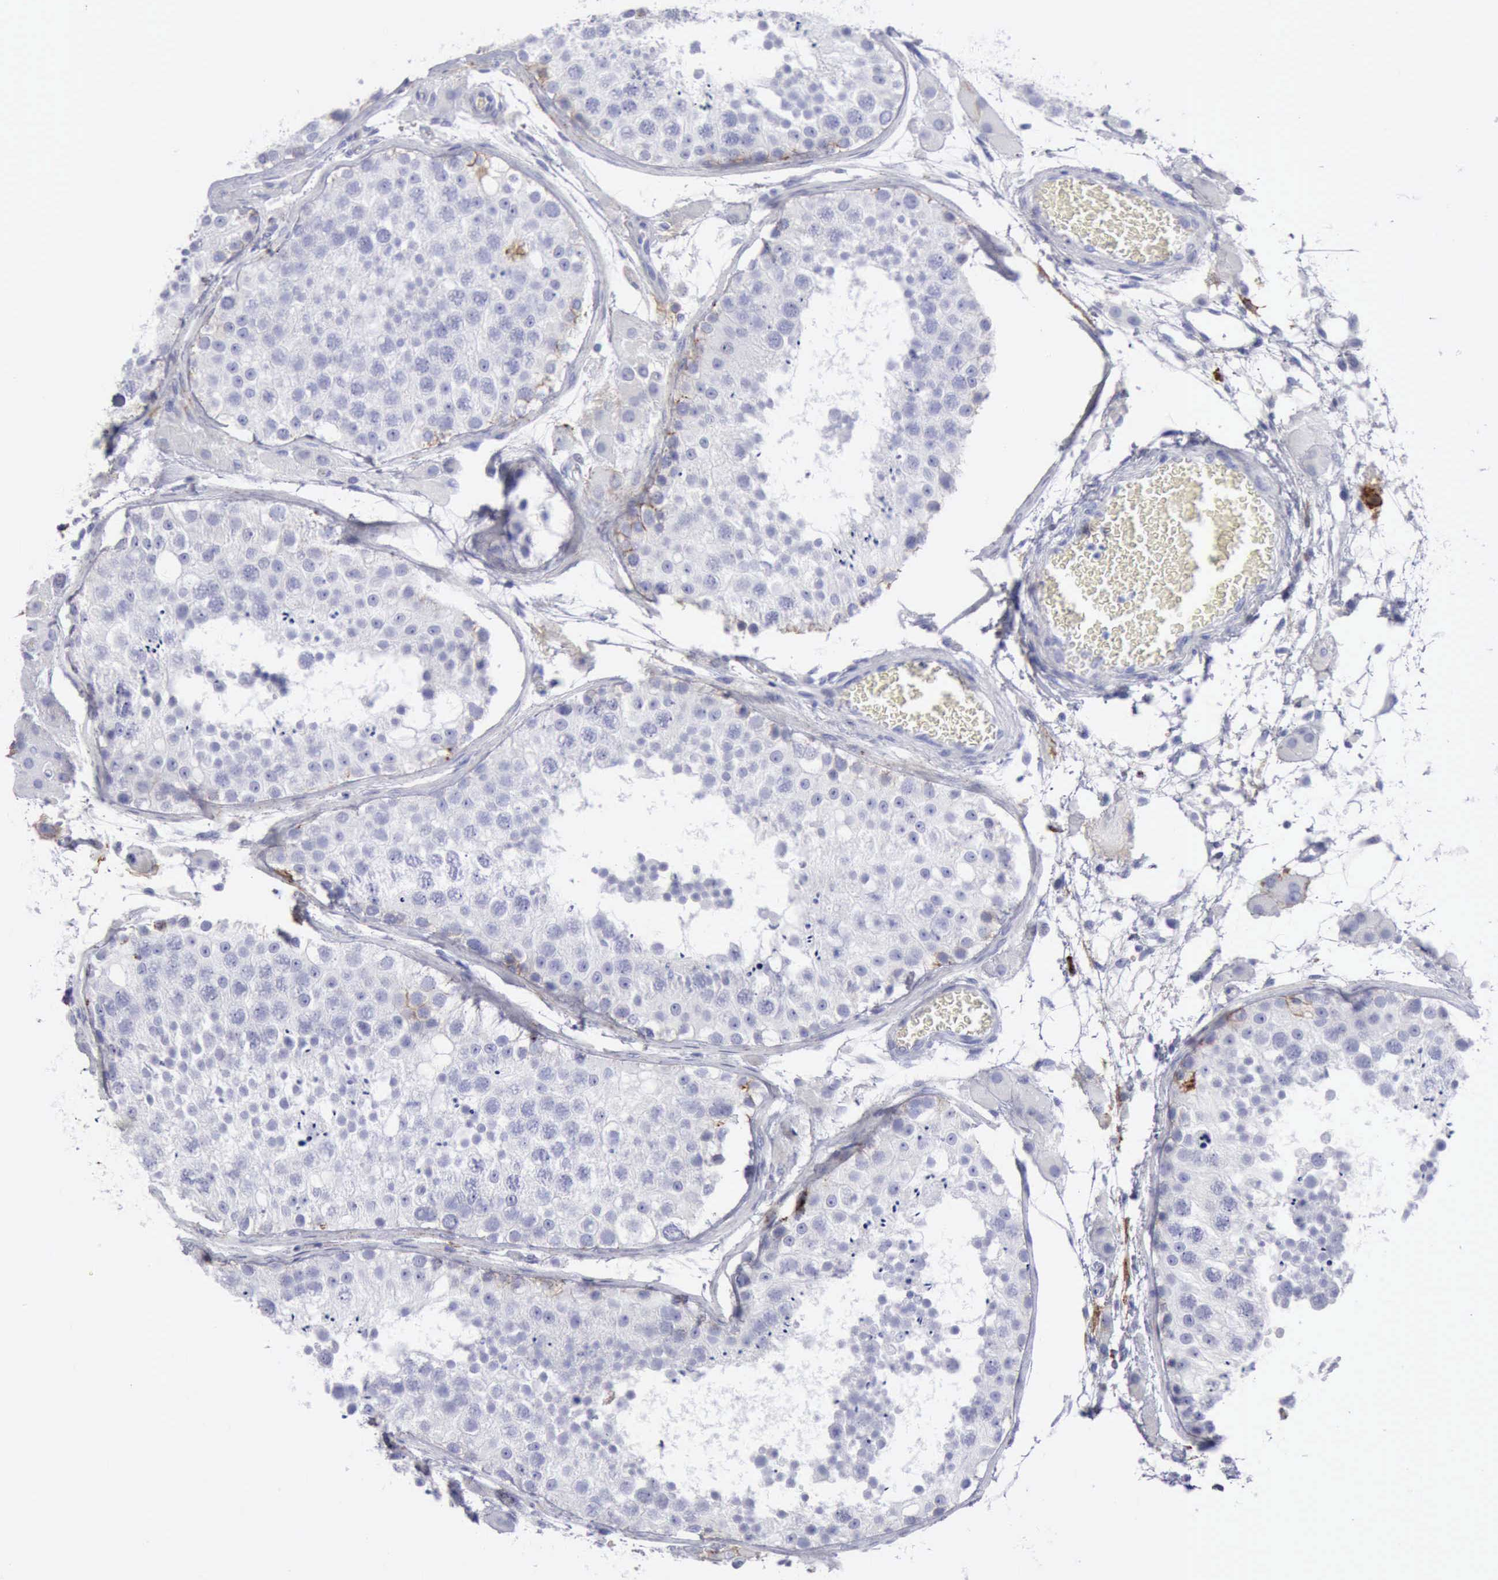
{"staining": {"intensity": "negative", "quantity": "none", "location": "none"}, "tissue": "testis", "cell_type": "Cells in seminiferous ducts", "image_type": "normal", "snomed": [{"axis": "morphology", "description": "Normal tissue, NOS"}, {"axis": "topography", "description": "Testis"}], "caption": "There is no significant expression in cells in seminiferous ducts of testis. The staining was performed using DAB (3,3'-diaminobenzidine) to visualize the protein expression in brown, while the nuclei were stained in blue with hematoxylin (Magnification: 20x).", "gene": "NCAM1", "patient": {"sex": "male", "age": 26}}